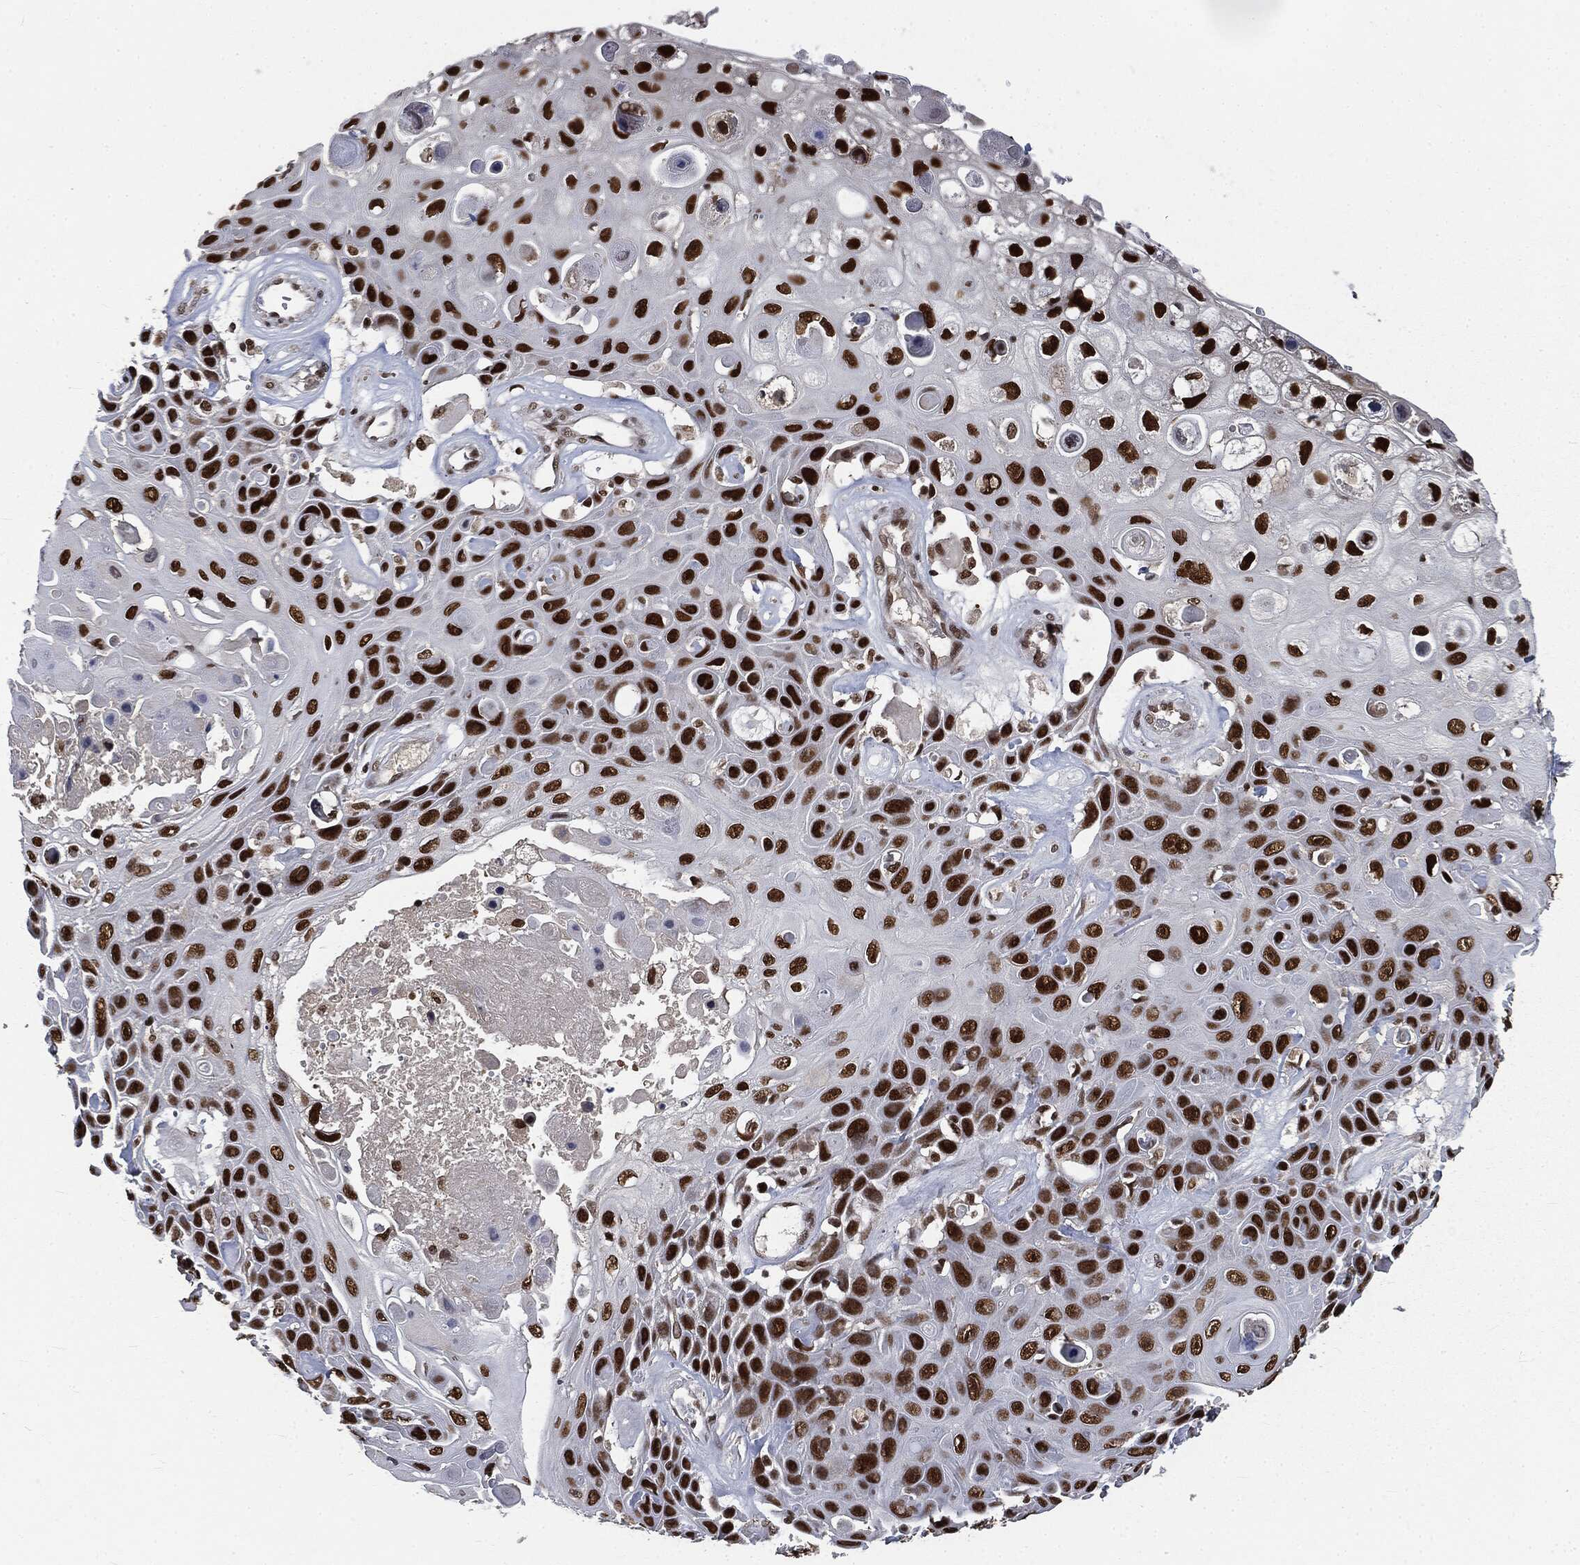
{"staining": {"intensity": "strong", "quantity": ">75%", "location": "nuclear"}, "tissue": "skin cancer", "cell_type": "Tumor cells", "image_type": "cancer", "snomed": [{"axis": "morphology", "description": "Squamous cell carcinoma, NOS"}, {"axis": "topography", "description": "Skin"}], "caption": "A brown stain highlights strong nuclear staining of a protein in human skin squamous cell carcinoma tumor cells. The staining was performed using DAB, with brown indicating positive protein expression. Nuclei are stained blue with hematoxylin.", "gene": "DPH2", "patient": {"sex": "male", "age": 82}}